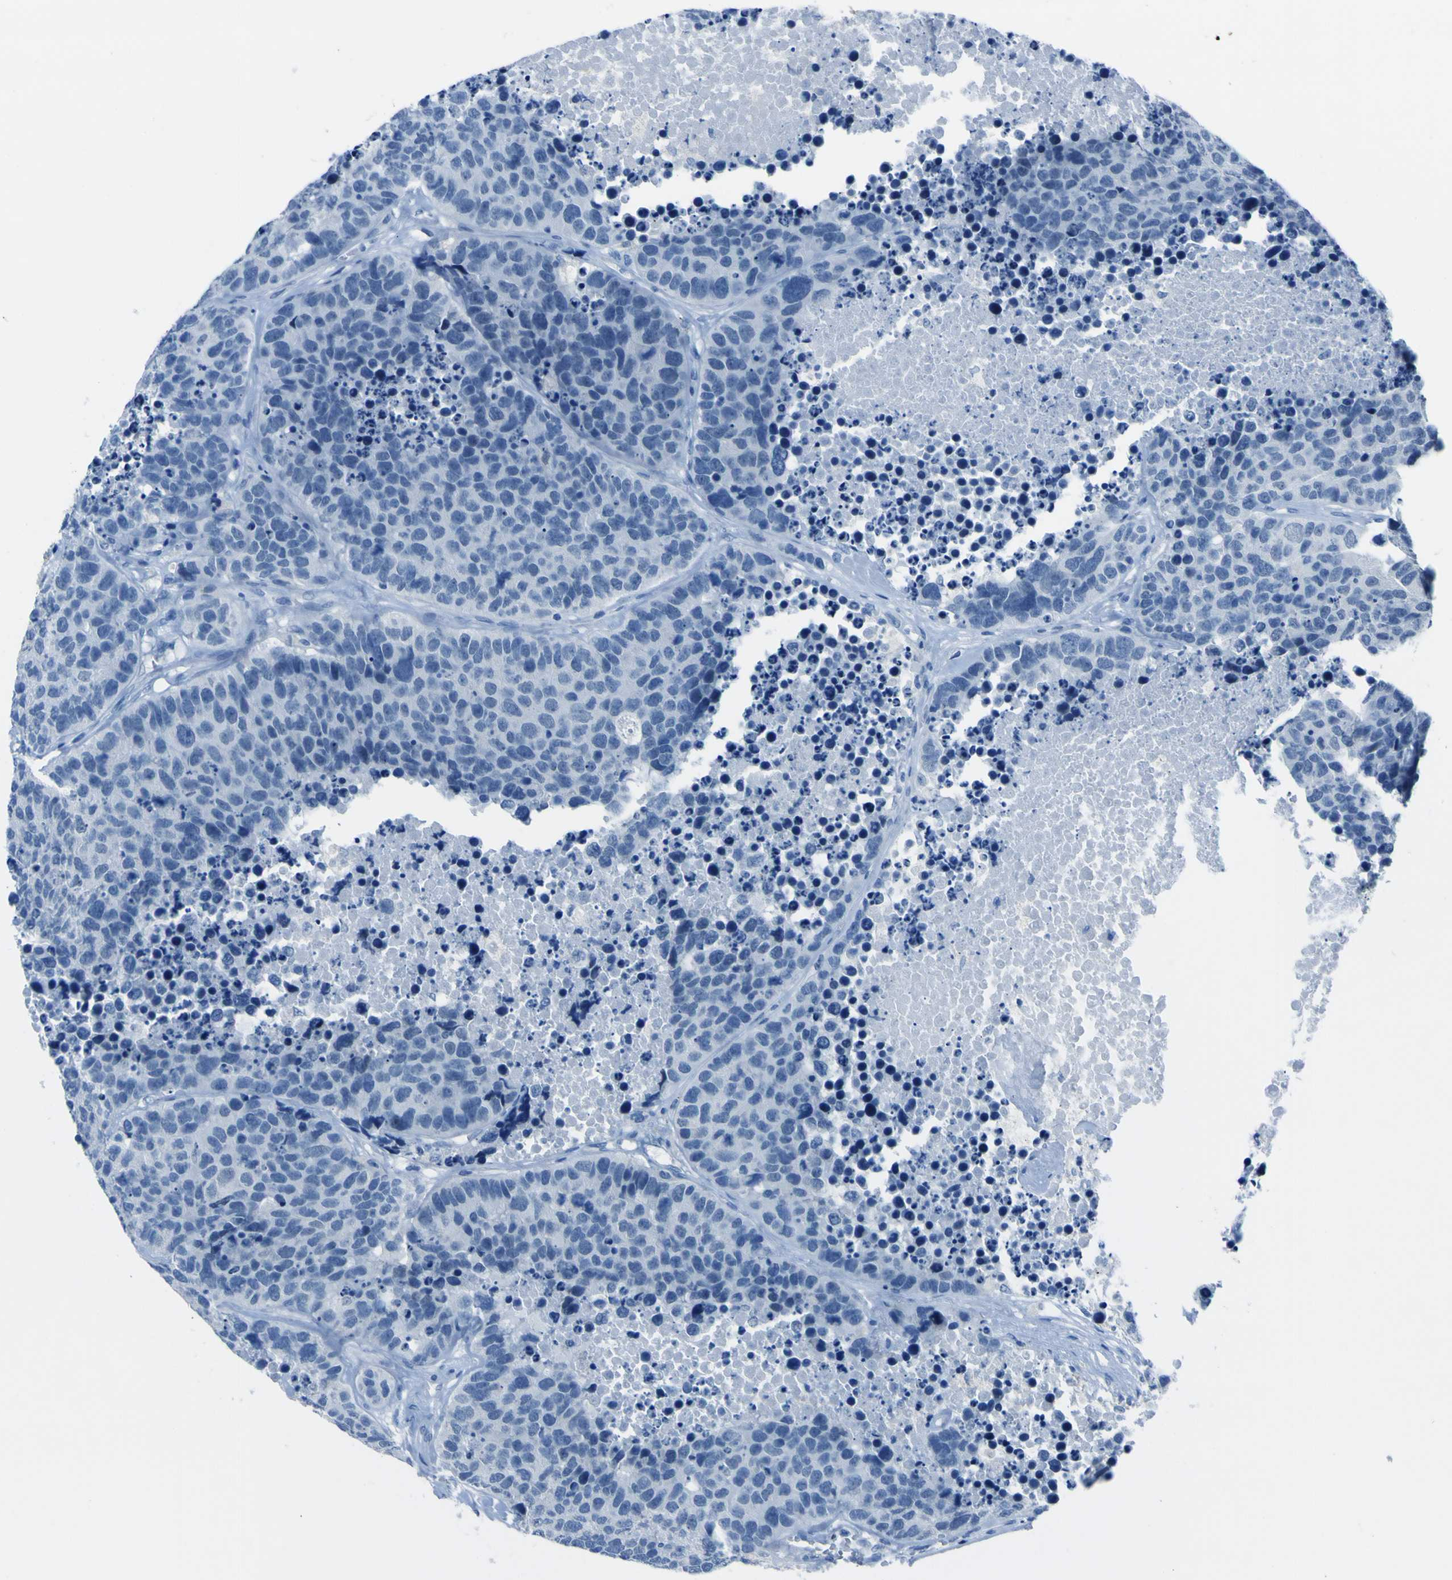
{"staining": {"intensity": "negative", "quantity": "none", "location": "none"}, "tissue": "carcinoid", "cell_type": "Tumor cells", "image_type": "cancer", "snomed": [{"axis": "morphology", "description": "Carcinoid, malignant, NOS"}, {"axis": "topography", "description": "Lung"}], "caption": "The micrograph demonstrates no significant expression in tumor cells of carcinoid.", "gene": "PHKG1", "patient": {"sex": "male", "age": 60}}